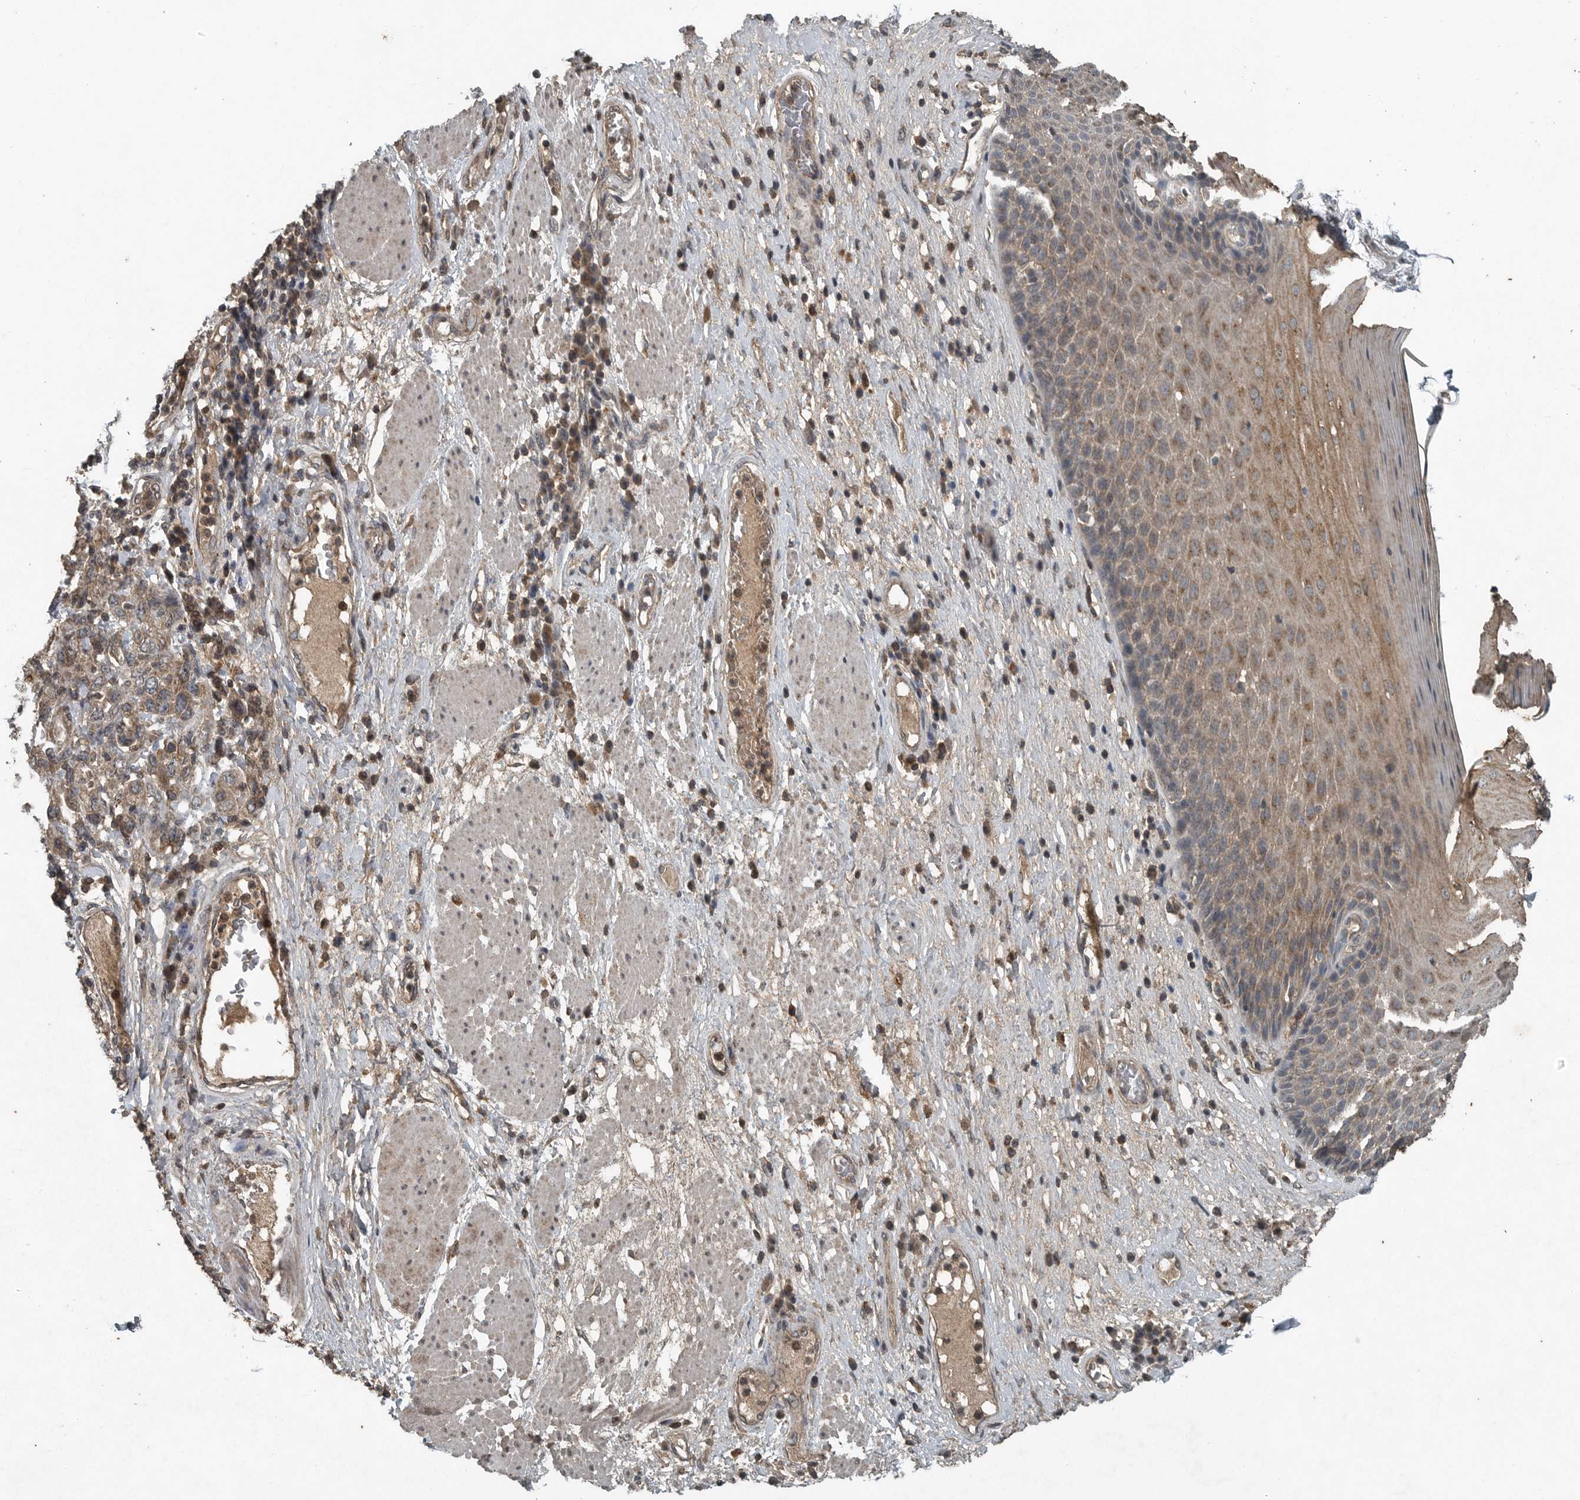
{"staining": {"intensity": "weak", "quantity": ">75%", "location": "cytoplasmic/membranous"}, "tissue": "esophagus", "cell_type": "Squamous epithelial cells", "image_type": "normal", "snomed": [{"axis": "morphology", "description": "Normal tissue, NOS"}, {"axis": "morphology", "description": "Adenocarcinoma, NOS"}, {"axis": "topography", "description": "Esophagus"}], "caption": "This image exhibits immunohistochemistry staining of benign human esophagus, with low weak cytoplasmic/membranous expression in approximately >75% of squamous epithelial cells.", "gene": "IL6ST", "patient": {"sex": "male", "age": 62}}